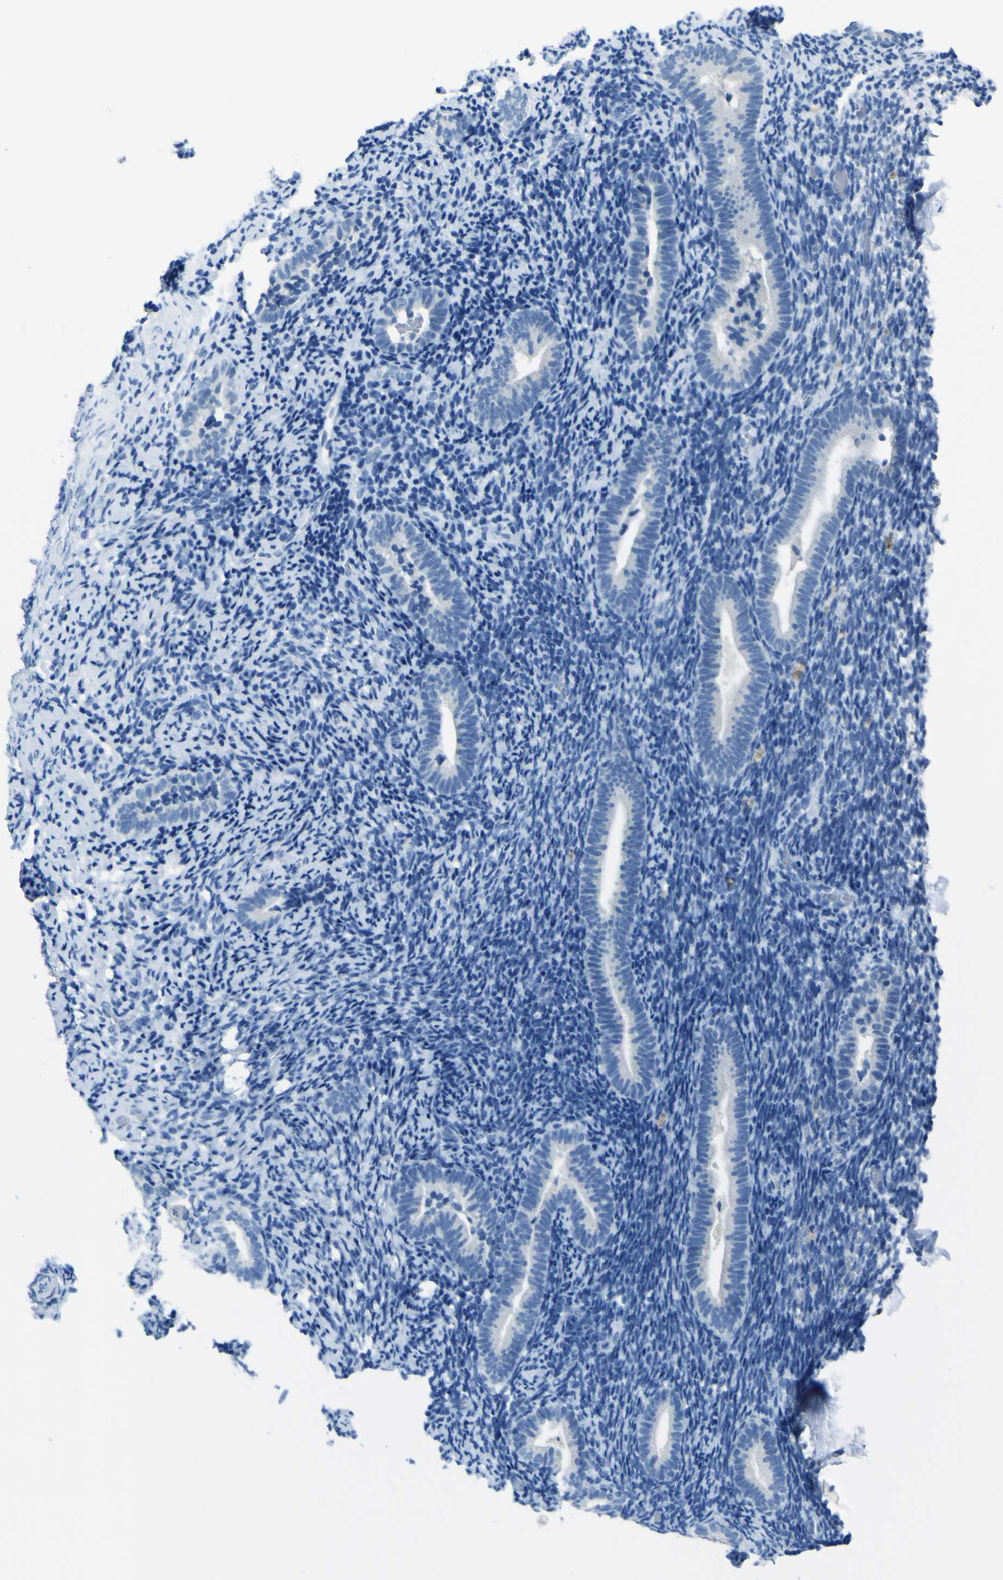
{"staining": {"intensity": "negative", "quantity": "none", "location": "none"}, "tissue": "endometrium", "cell_type": "Cells in endometrial stroma", "image_type": "normal", "snomed": [{"axis": "morphology", "description": "Normal tissue, NOS"}, {"axis": "topography", "description": "Endometrium"}], "caption": "Immunohistochemical staining of normal human endometrium displays no significant staining in cells in endometrial stroma.", "gene": "PHKG1", "patient": {"sex": "female", "age": 51}}